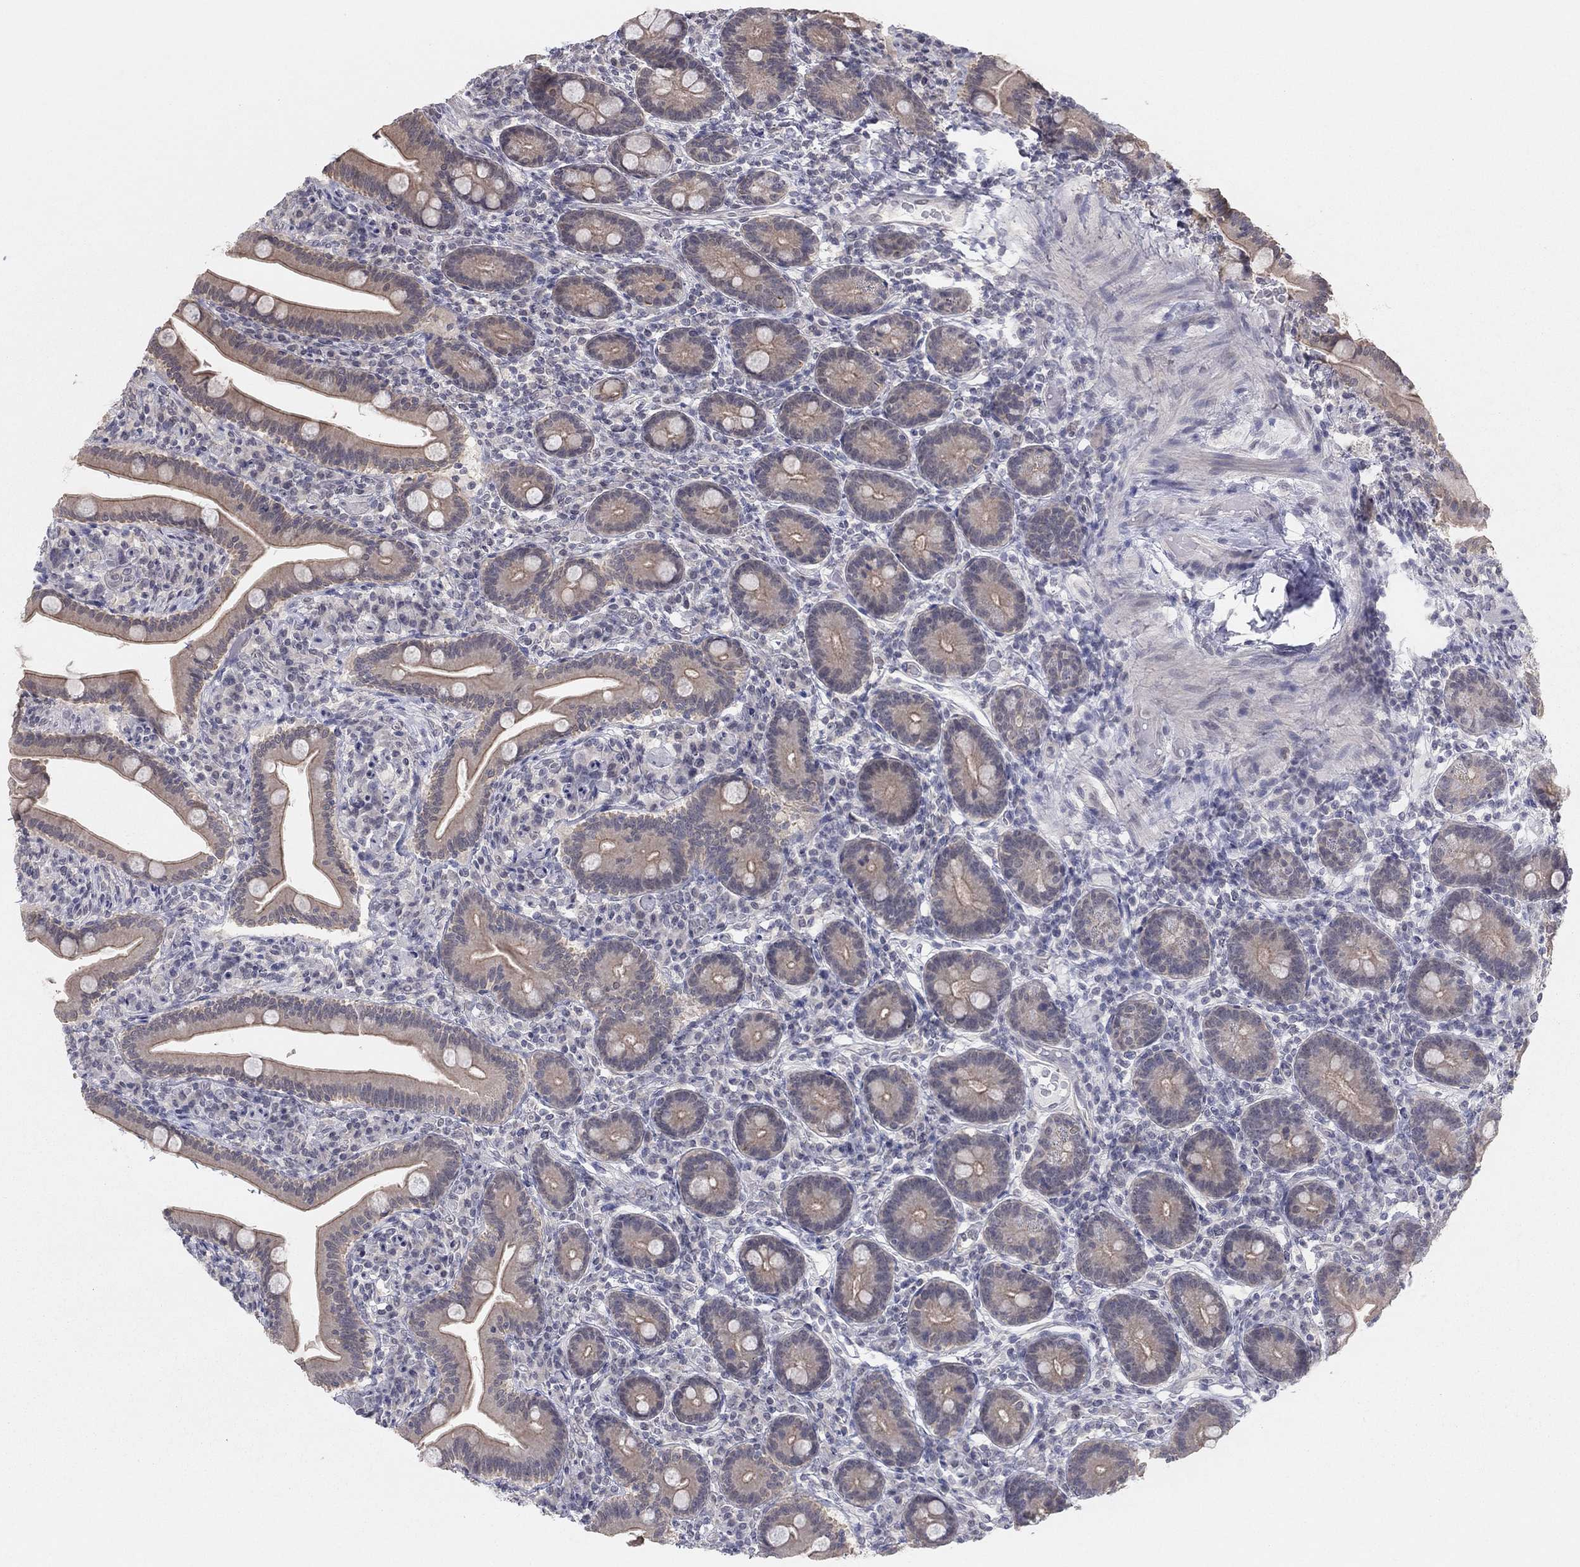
{"staining": {"intensity": "weak", "quantity": "25%-75%", "location": "cytoplasmic/membranous"}, "tissue": "small intestine", "cell_type": "Glandular cells", "image_type": "normal", "snomed": [{"axis": "morphology", "description": "Normal tissue, NOS"}, {"axis": "topography", "description": "Small intestine"}], "caption": "A low amount of weak cytoplasmic/membranous staining is present in approximately 25%-75% of glandular cells in unremarkable small intestine.", "gene": "SLC22A2", "patient": {"sex": "male", "age": 66}}